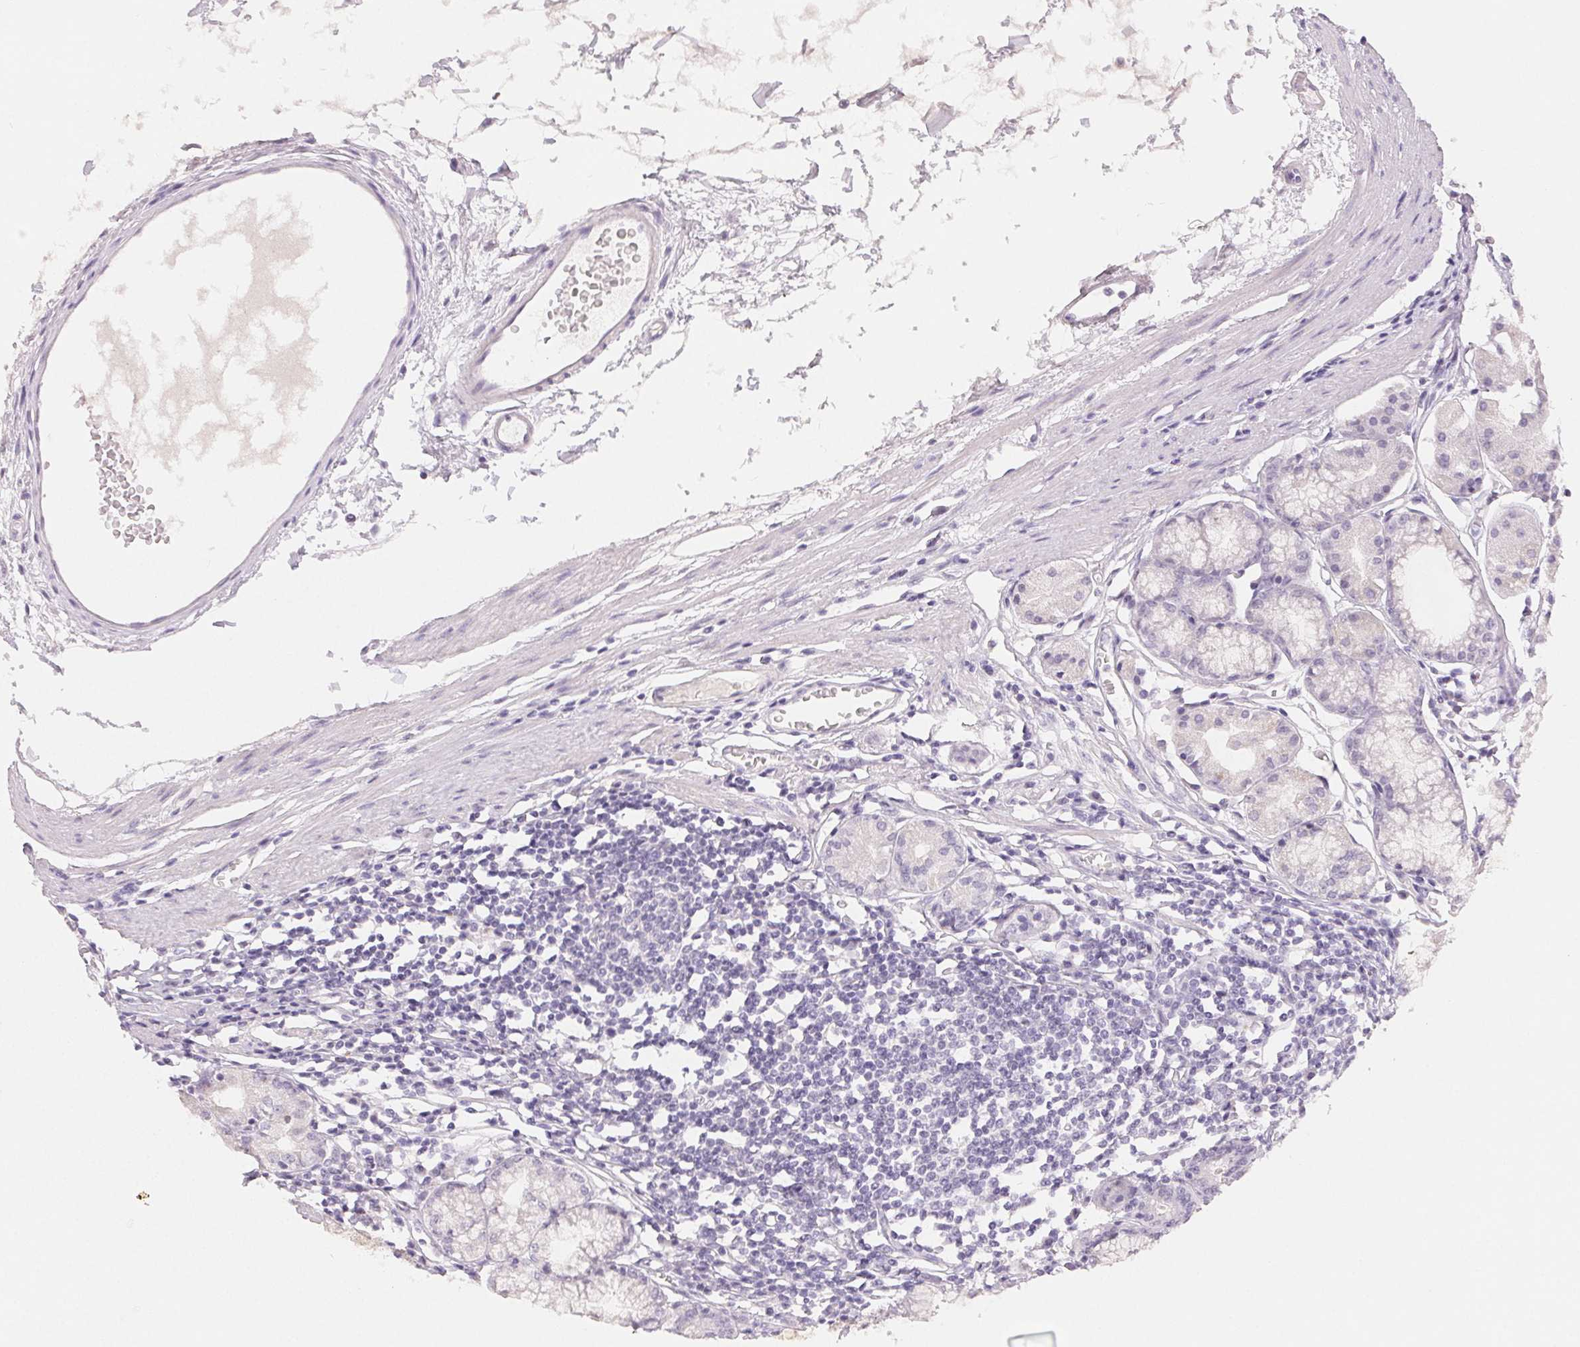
{"staining": {"intensity": "negative", "quantity": "none", "location": "none"}, "tissue": "stomach", "cell_type": "Glandular cells", "image_type": "normal", "snomed": [{"axis": "morphology", "description": "Normal tissue, NOS"}, {"axis": "topography", "description": "Stomach"}], "caption": "Immunohistochemistry (IHC) of benign human stomach shows no positivity in glandular cells.", "gene": "BPIFB2", "patient": {"sex": "male", "age": 55}}